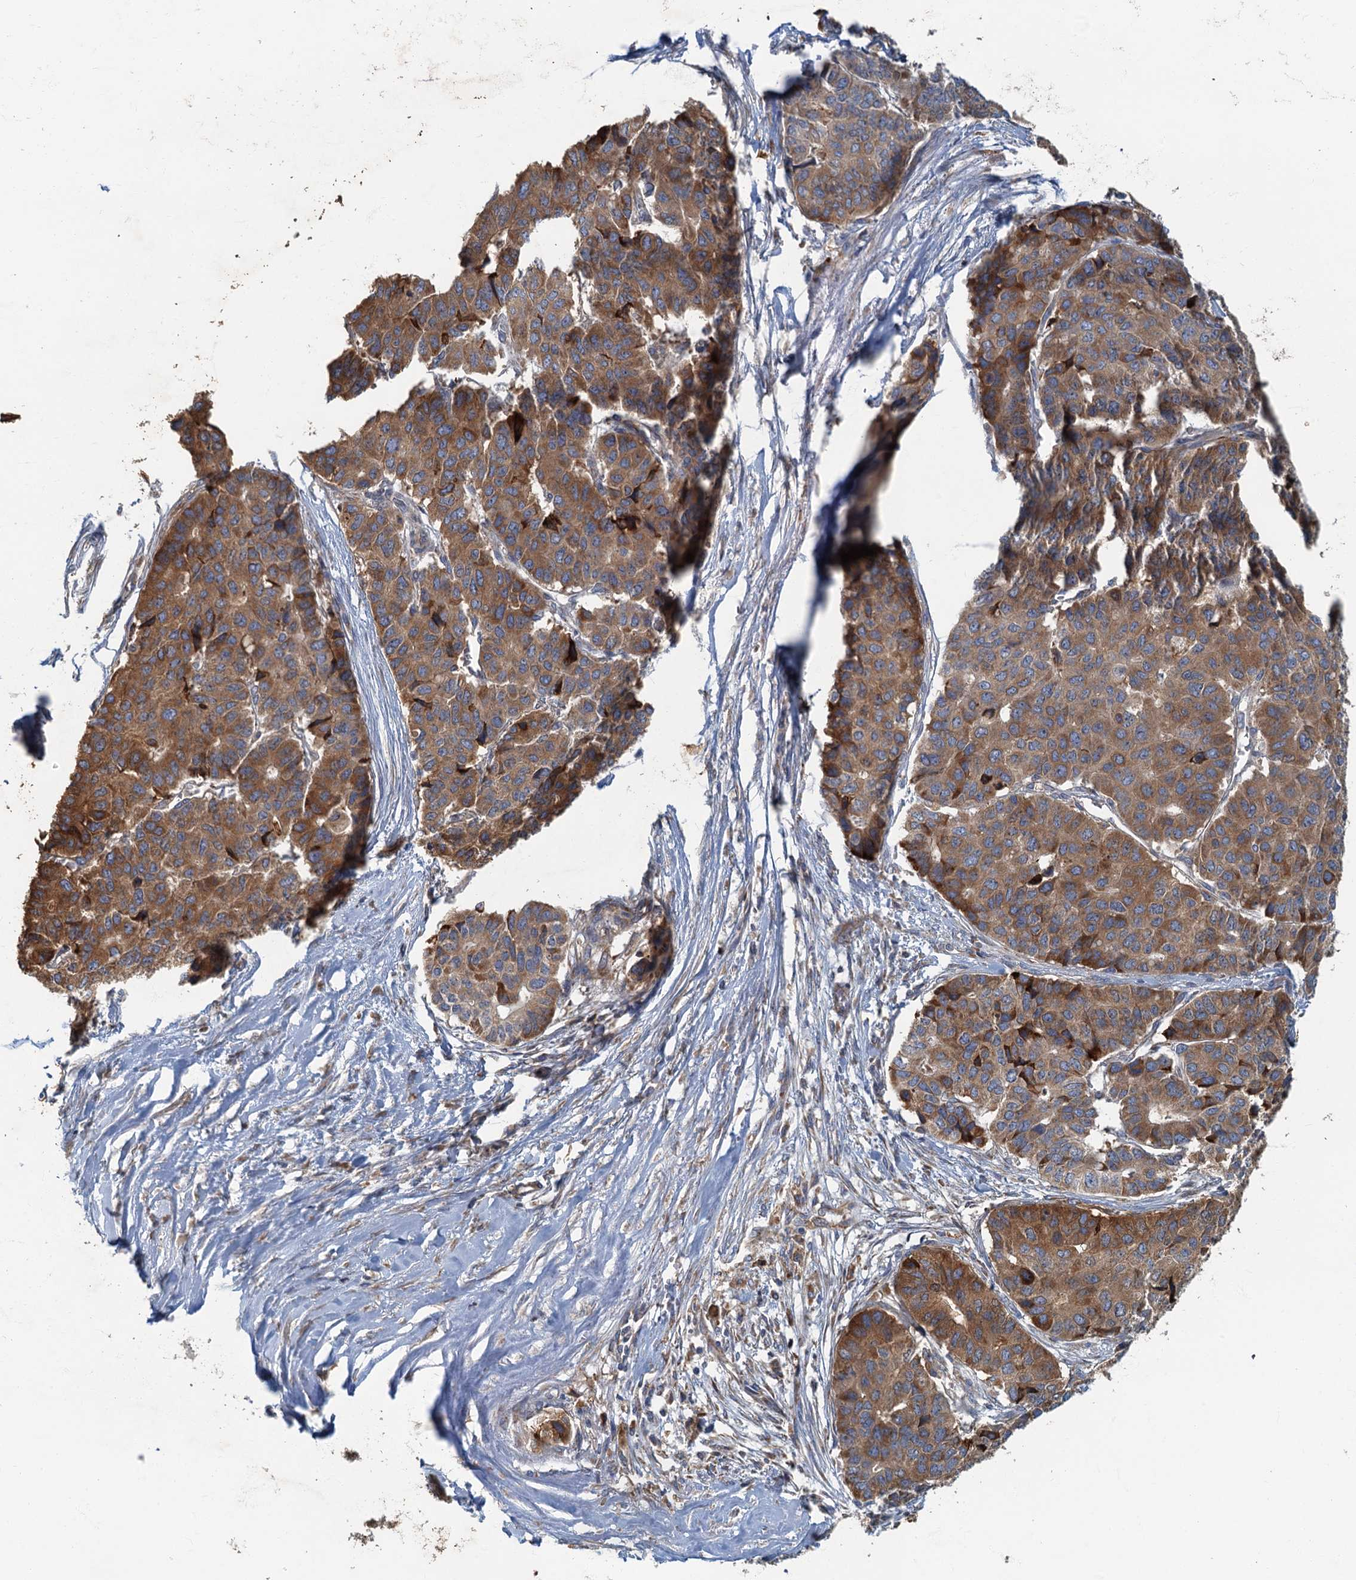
{"staining": {"intensity": "moderate", "quantity": ">75%", "location": "cytoplasmic/membranous"}, "tissue": "pancreatic cancer", "cell_type": "Tumor cells", "image_type": "cancer", "snomed": [{"axis": "morphology", "description": "Adenocarcinoma, NOS"}, {"axis": "topography", "description": "Pancreas"}], "caption": "The photomicrograph reveals a brown stain indicating the presence of a protein in the cytoplasmic/membranous of tumor cells in adenocarcinoma (pancreatic).", "gene": "SPDYC", "patient": {"sex": "male", "age": 50}}